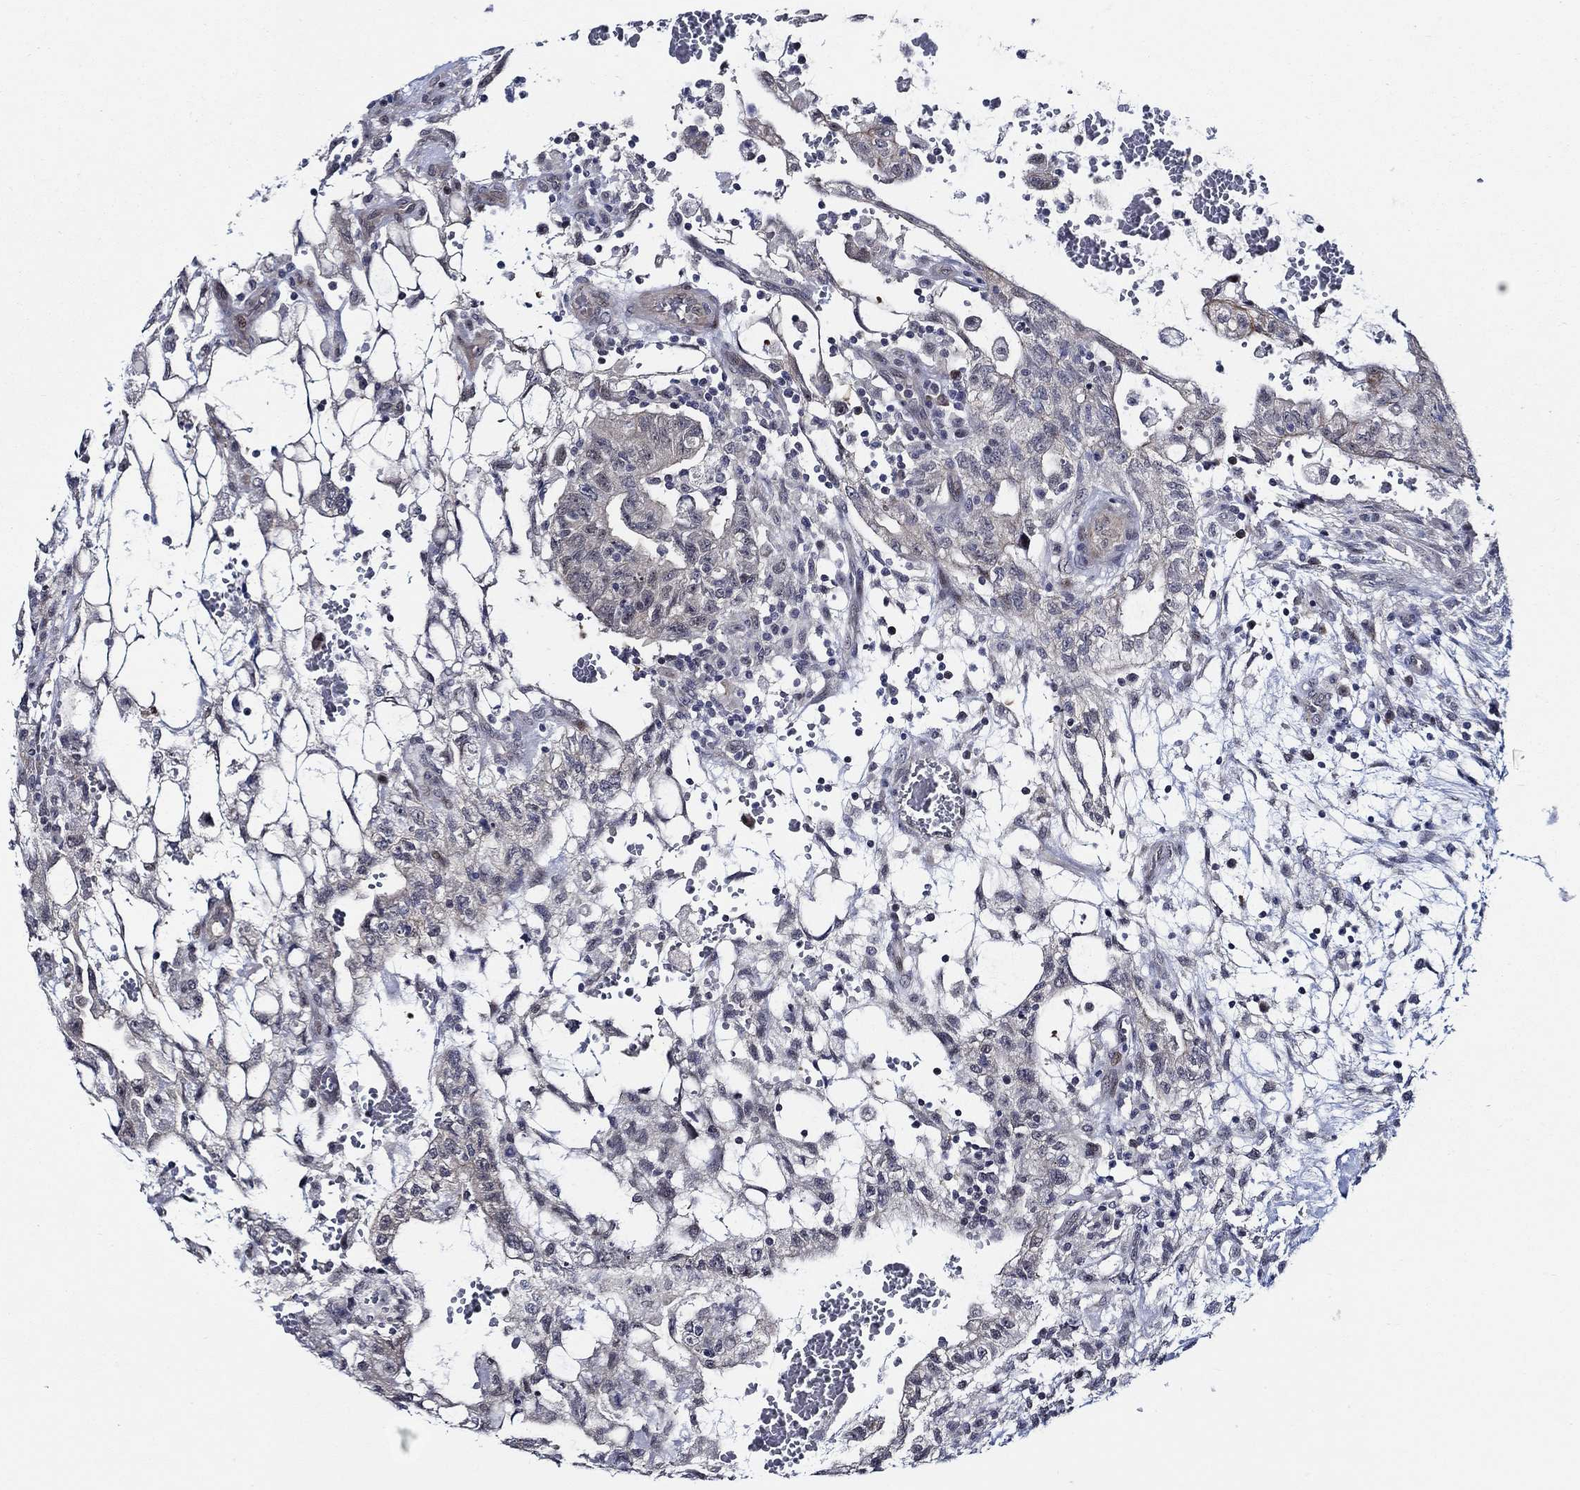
{"staining": {"intensity": "negative", "quantity": "none", "location": "none"}, "tissue": "testis cancer", "cell_type": "Tumor cells", "image_type": "cancer", "snomed": [{"axis": "morphology", "description": "Carcinoma, Embryonal, NOS"}, {"axis": "topography", "description": "Testis"}], "caption": "Immunohistochemical staining of human testis embryonal carcinoma shows no significant expression in tumor cells.", "gene": "C8orf48", "patient": {"sex": "male", "age": 32}}